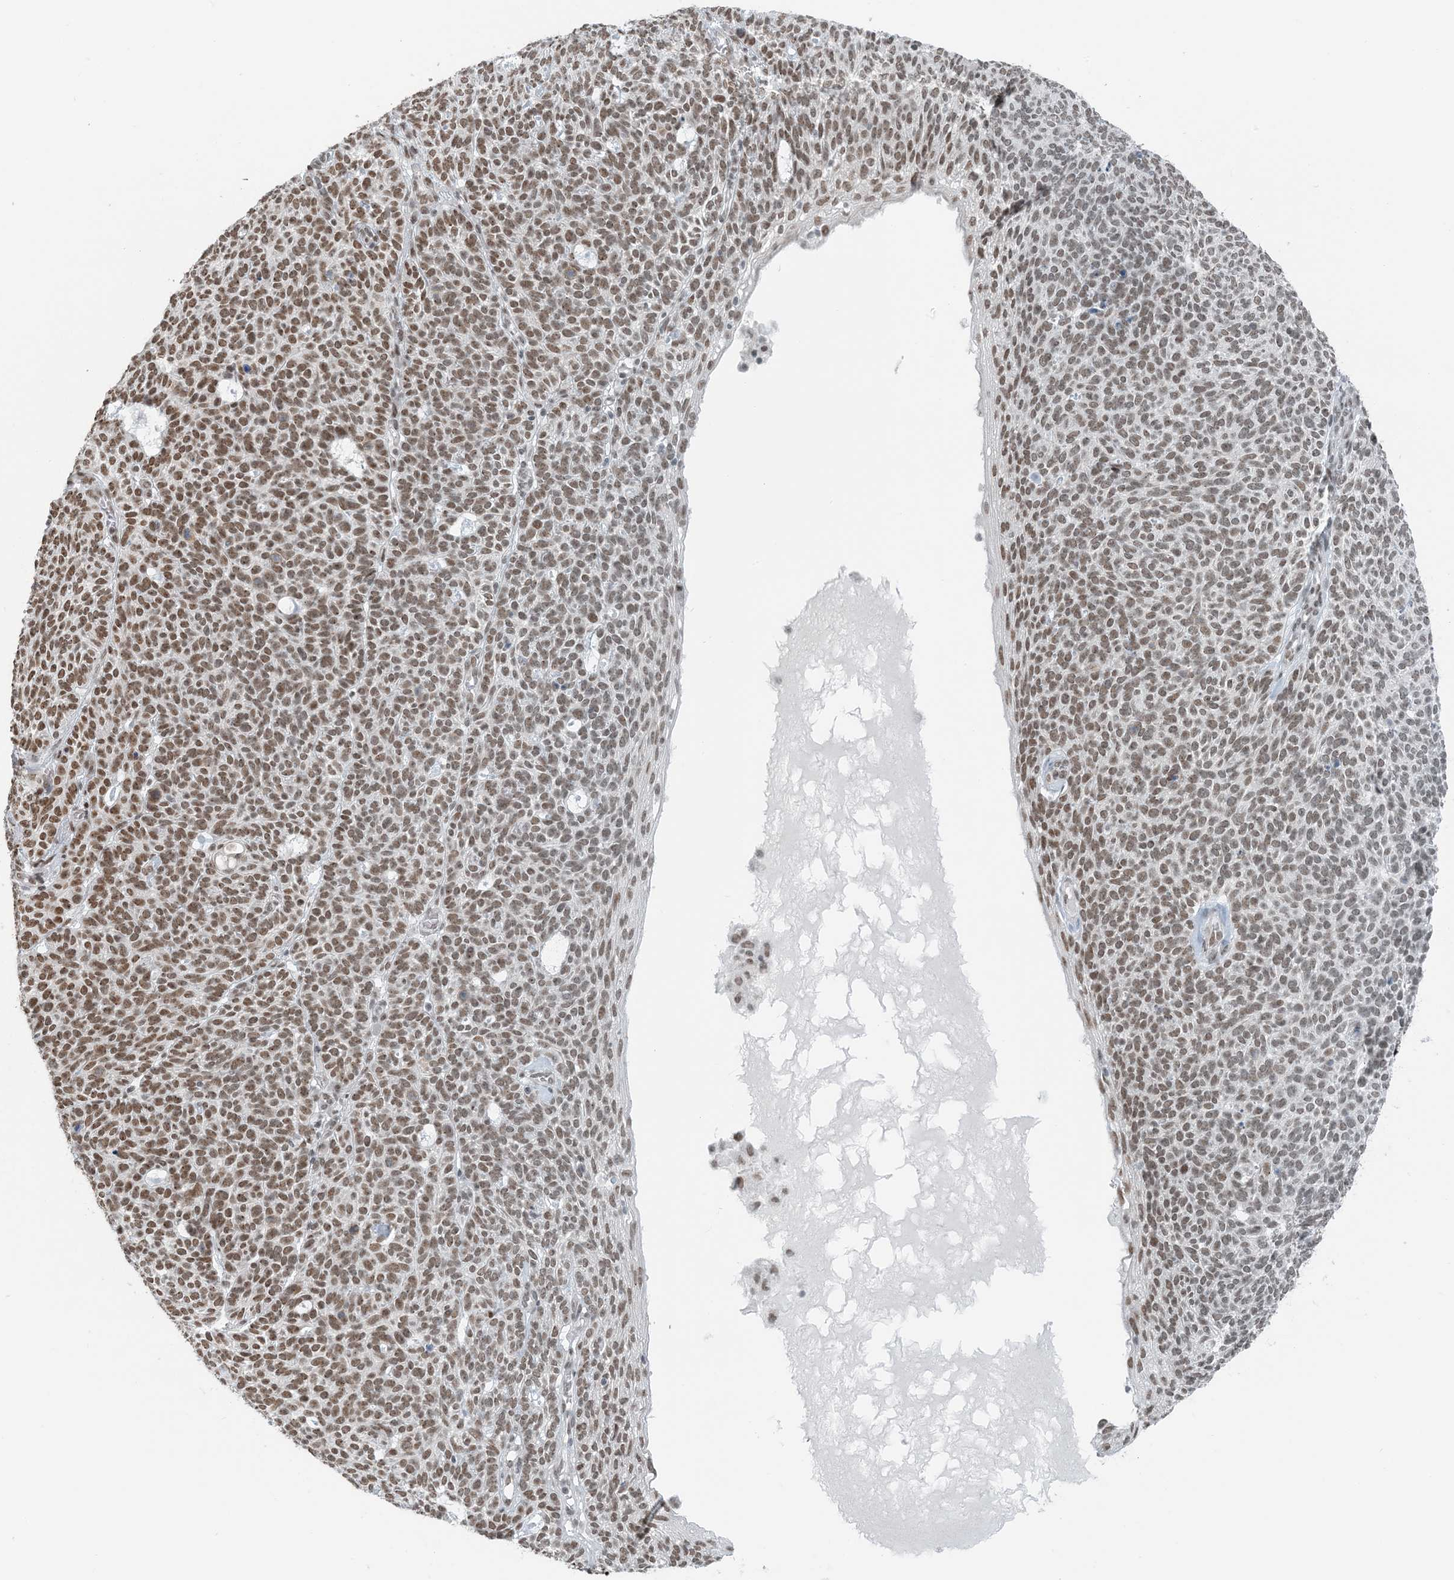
{"staining": {"intensity": "moderate", "quantity": ">75%", "location": "nuclear"}, "tissue": "skin cancer", "cell_type": "Tumor cells", "image_type": "cancer", "snomed": [{"axis": "morphology", "description": "Squamous cell carcinoma, NOS"}, {"axis": "topography", "description": "Skin"}], "caption": "Tumor cells display moderate nuclear staining in approximately >75% of cells in squamous cell carcinoma (skin).", "gene": "ZNF500", "patient": {"sex": "female", "age": 90}}